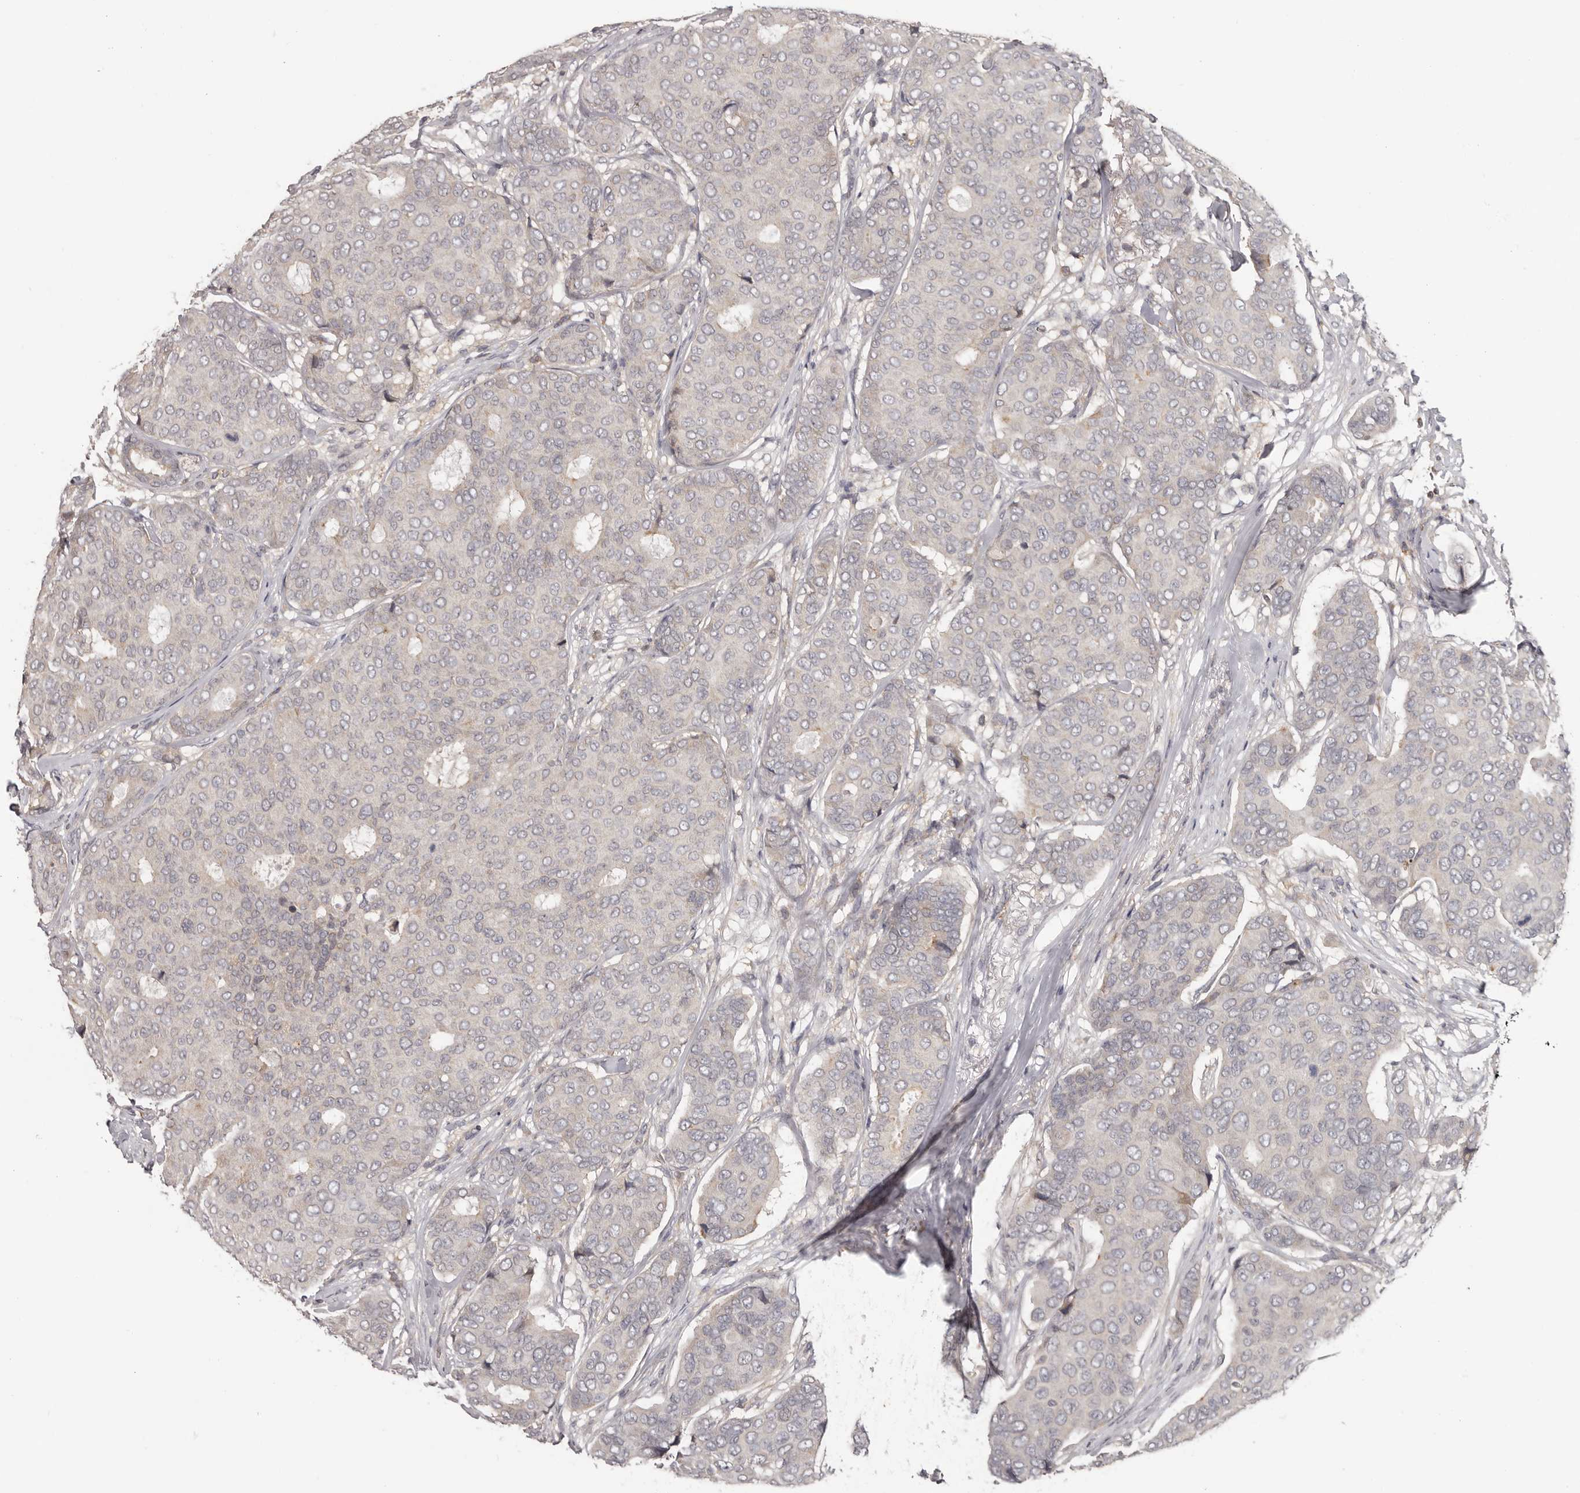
{"staining": {"intensity": "negative", "quantity": "none", "location": "none"}, "tissue": "breast cancer", "cell_type": "Tumor cells", "image_type": "cancer", "snomed": [{"axis": "morphology", "description": "Duct carcinoma"}, {"axis": "topography", "description": "Breast"}], "caption": "High power microscopy image of an immunohistochemistry histopathology image of breast intraductal carcinoma, revealing no significant positivity in tumor cells.", "gene": "ANKRD44", "patient": {"sex": "female", "age": 75}}